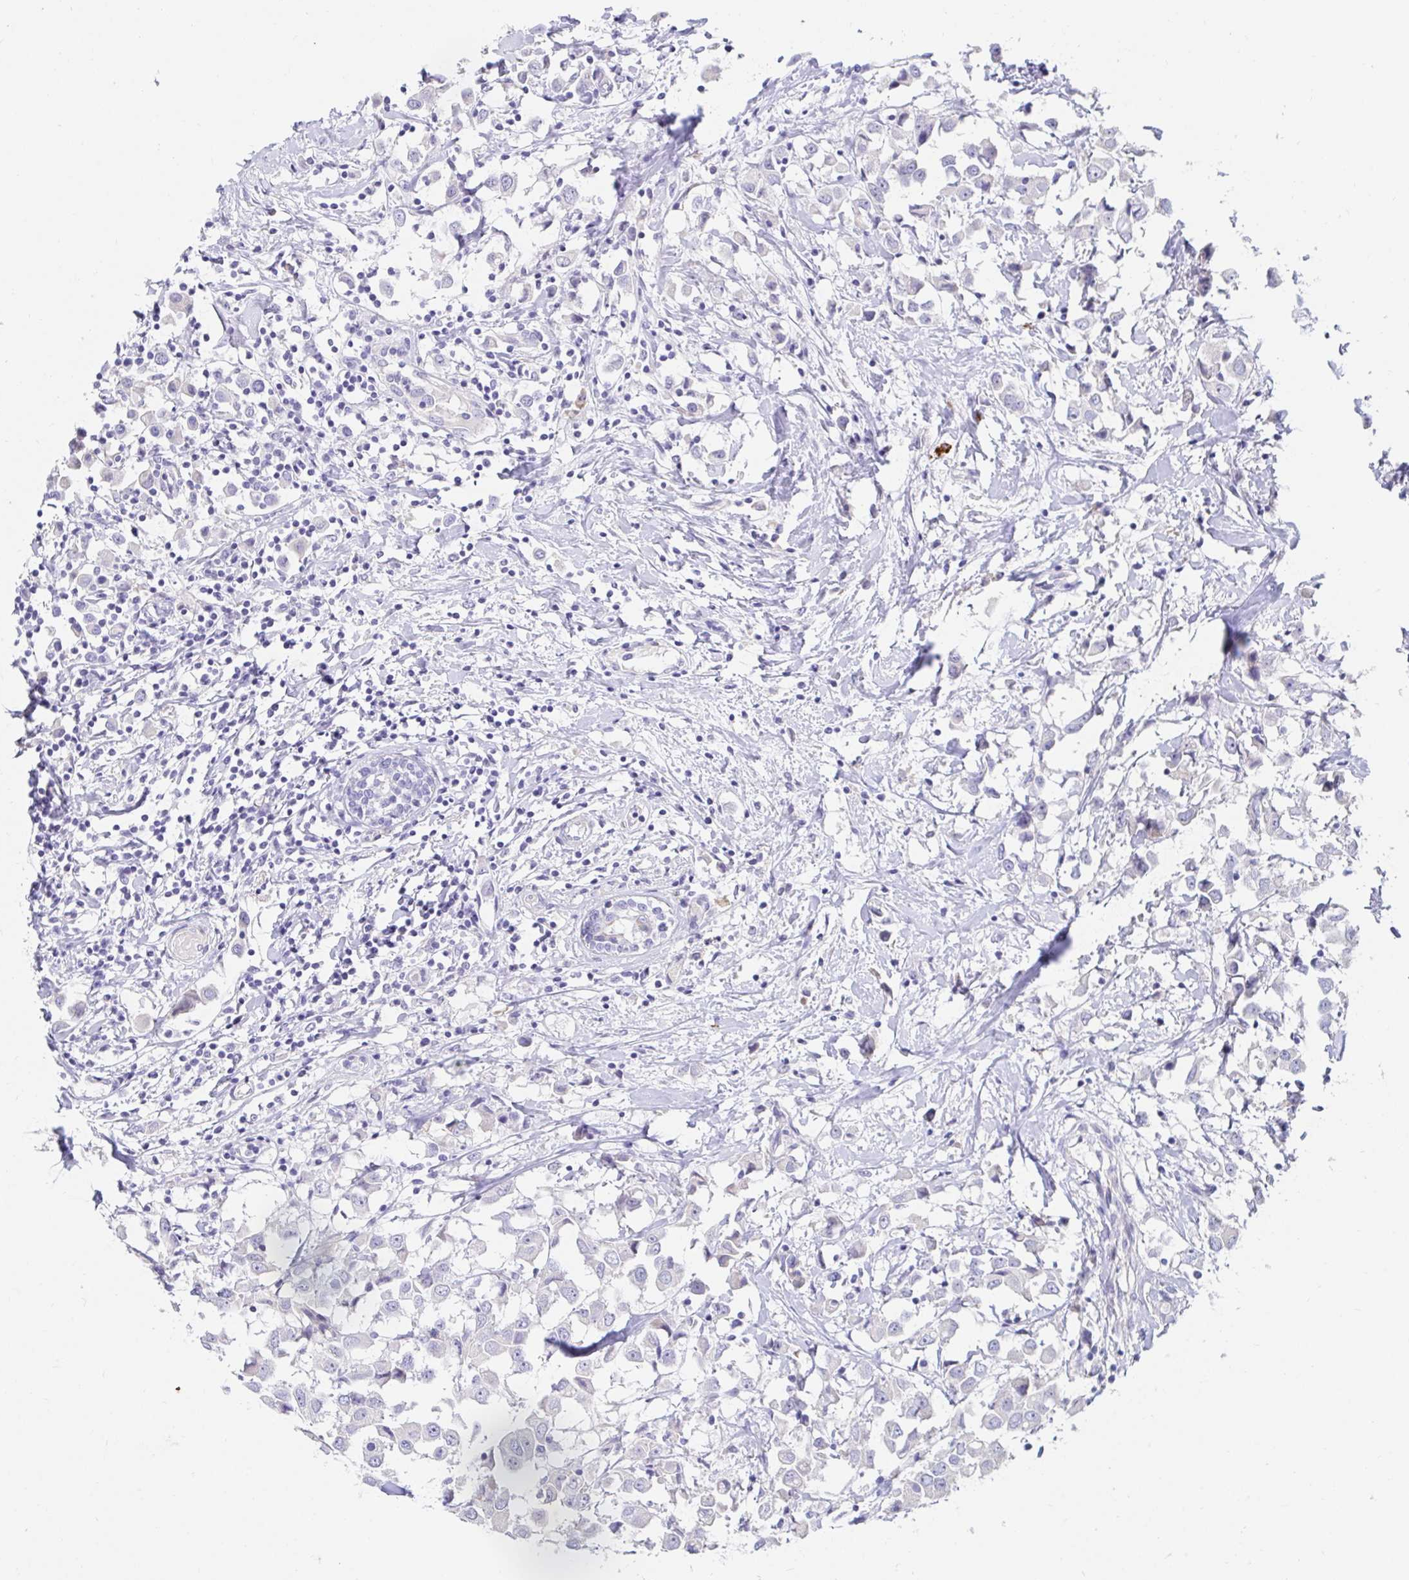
{"staining": {"intensity": "negative", "quantity": "none", "location": "none"}, "tissue": "breast cancer", "cell_type": "Tumor cells", "image_type": "cancer", "snomed": [{"axis": "morphology", "description": "Duct carcinoma"}, {"axis": "topography", "description": "Breast"}], "caption": "High power microscopy micrograph of an IHC photomicrograph of breast cancer, revealing no significant staining in tumor cells.", "gene": "C4orf17", "patient": {"sex": "female", "age": 61}}